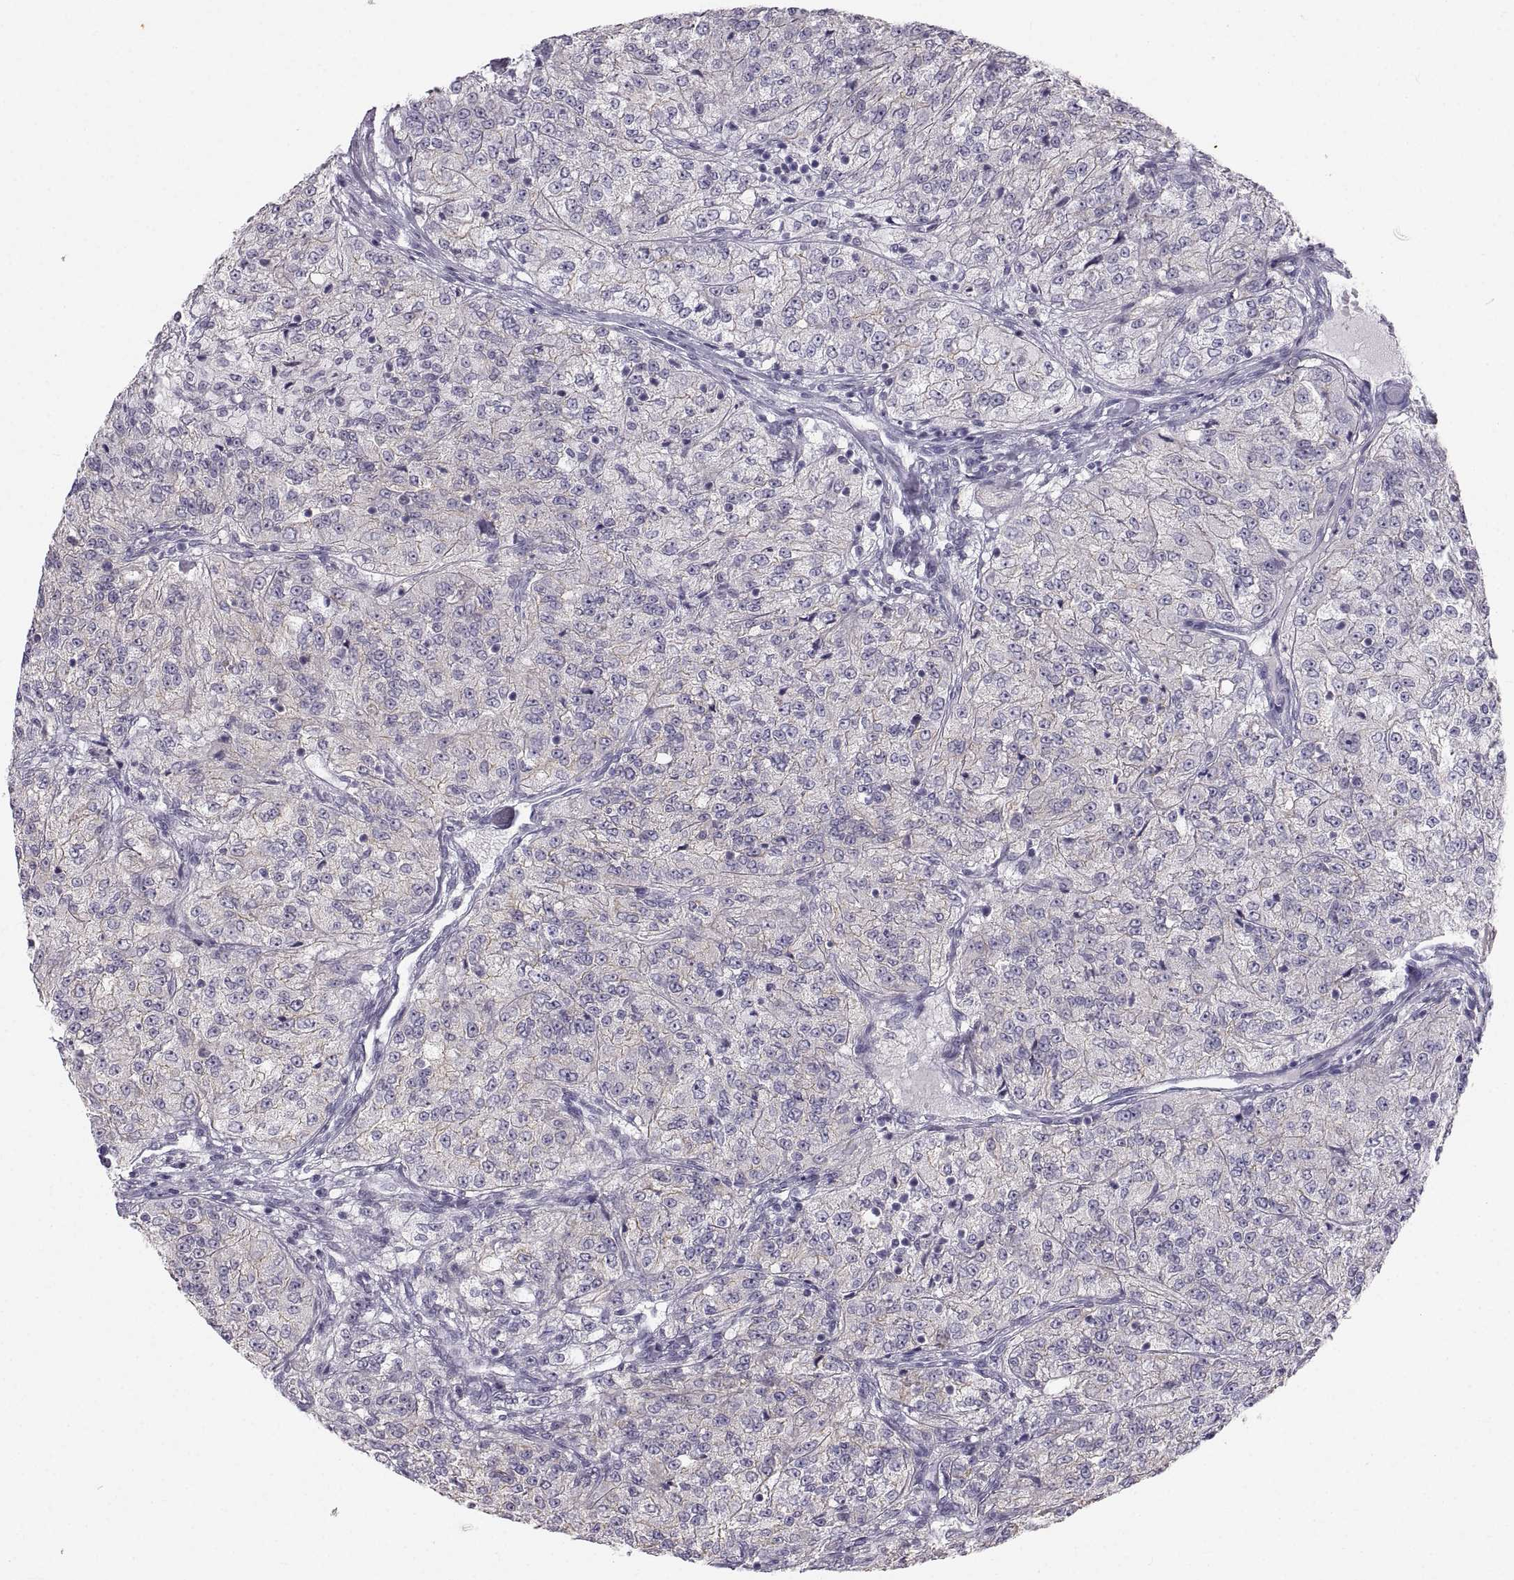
{"staining": {"intensity": "weak", "quantity": "<25%", "location": "cytoplasmic/membranous"}, "tissue": "renal cancer", "cell_type": "Tumor cells", "image_type": "cancer", "snomed": [{"axis": "morphology", "description": "Adenocarcinoma, NOS"}, {"axis": "topography", "description": "Kidney"}], "caption": "A high-resolution image shows IHC staining of renal cancer, which shows no significant positivity in tumor cells.", "gene": "ZNF185", "patient": {"sex": "female", "age": 63}}